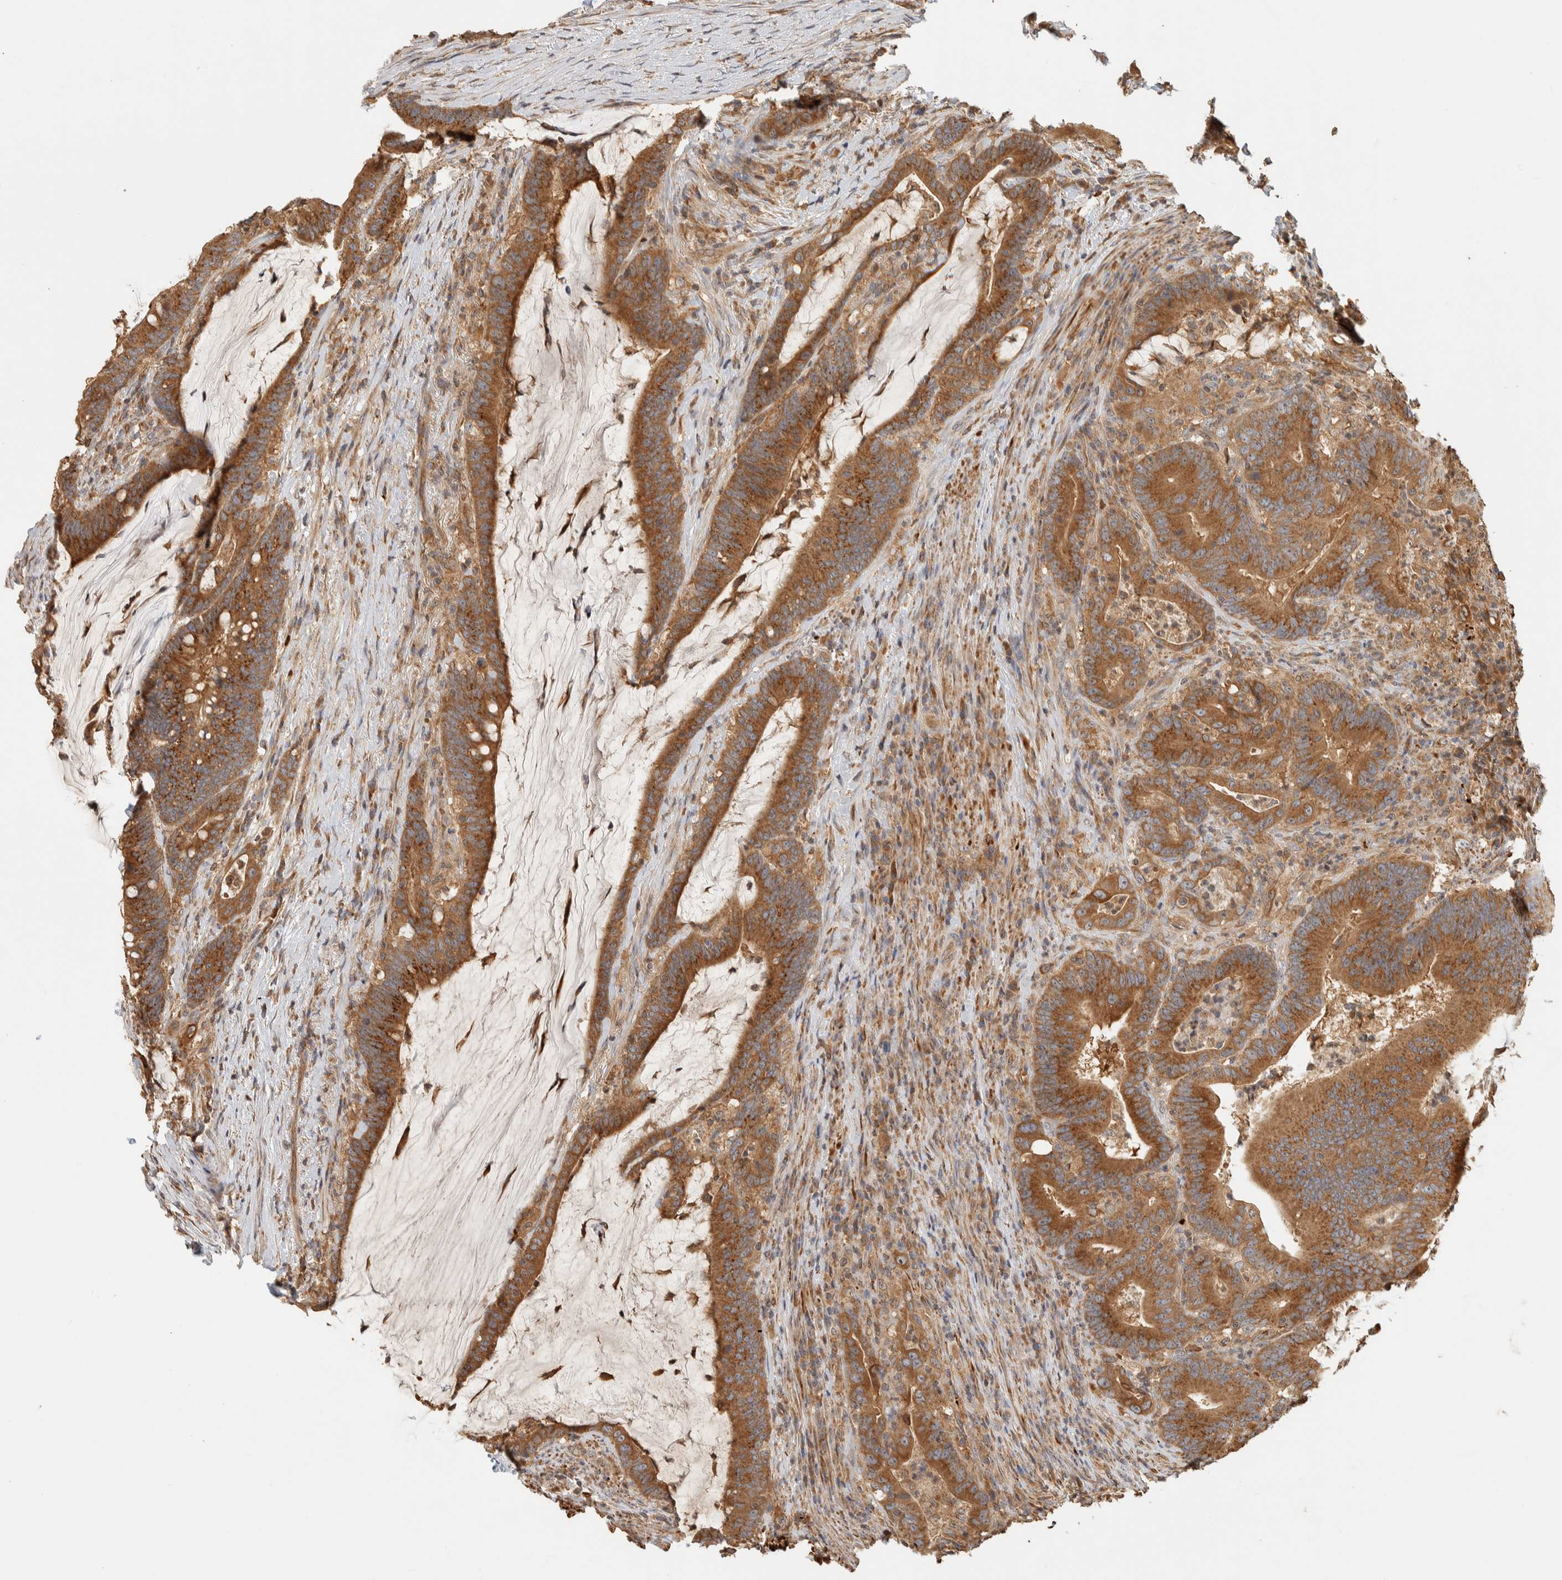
{"staining": {"intensity": "moderate", "quantity": ">75%", "location": "cytoplasmic/membranous"}, "tissue": "colorectal cancer", "cell_type": "Tumor cells", "image_type": "cancer", "snomed": [{"axis": "morphology", "description": "Adenocarcinoma, NOS"}, {"axis": "topography", "description": "Colon"}], "caption": "Tumor cells exhibit moderate cytoplasmic/membranous expression in about >75% of cells in adenocarcinoma (colorectal).", "gene": "TTI2", "patient": {"sex": "female", "age": 66}}